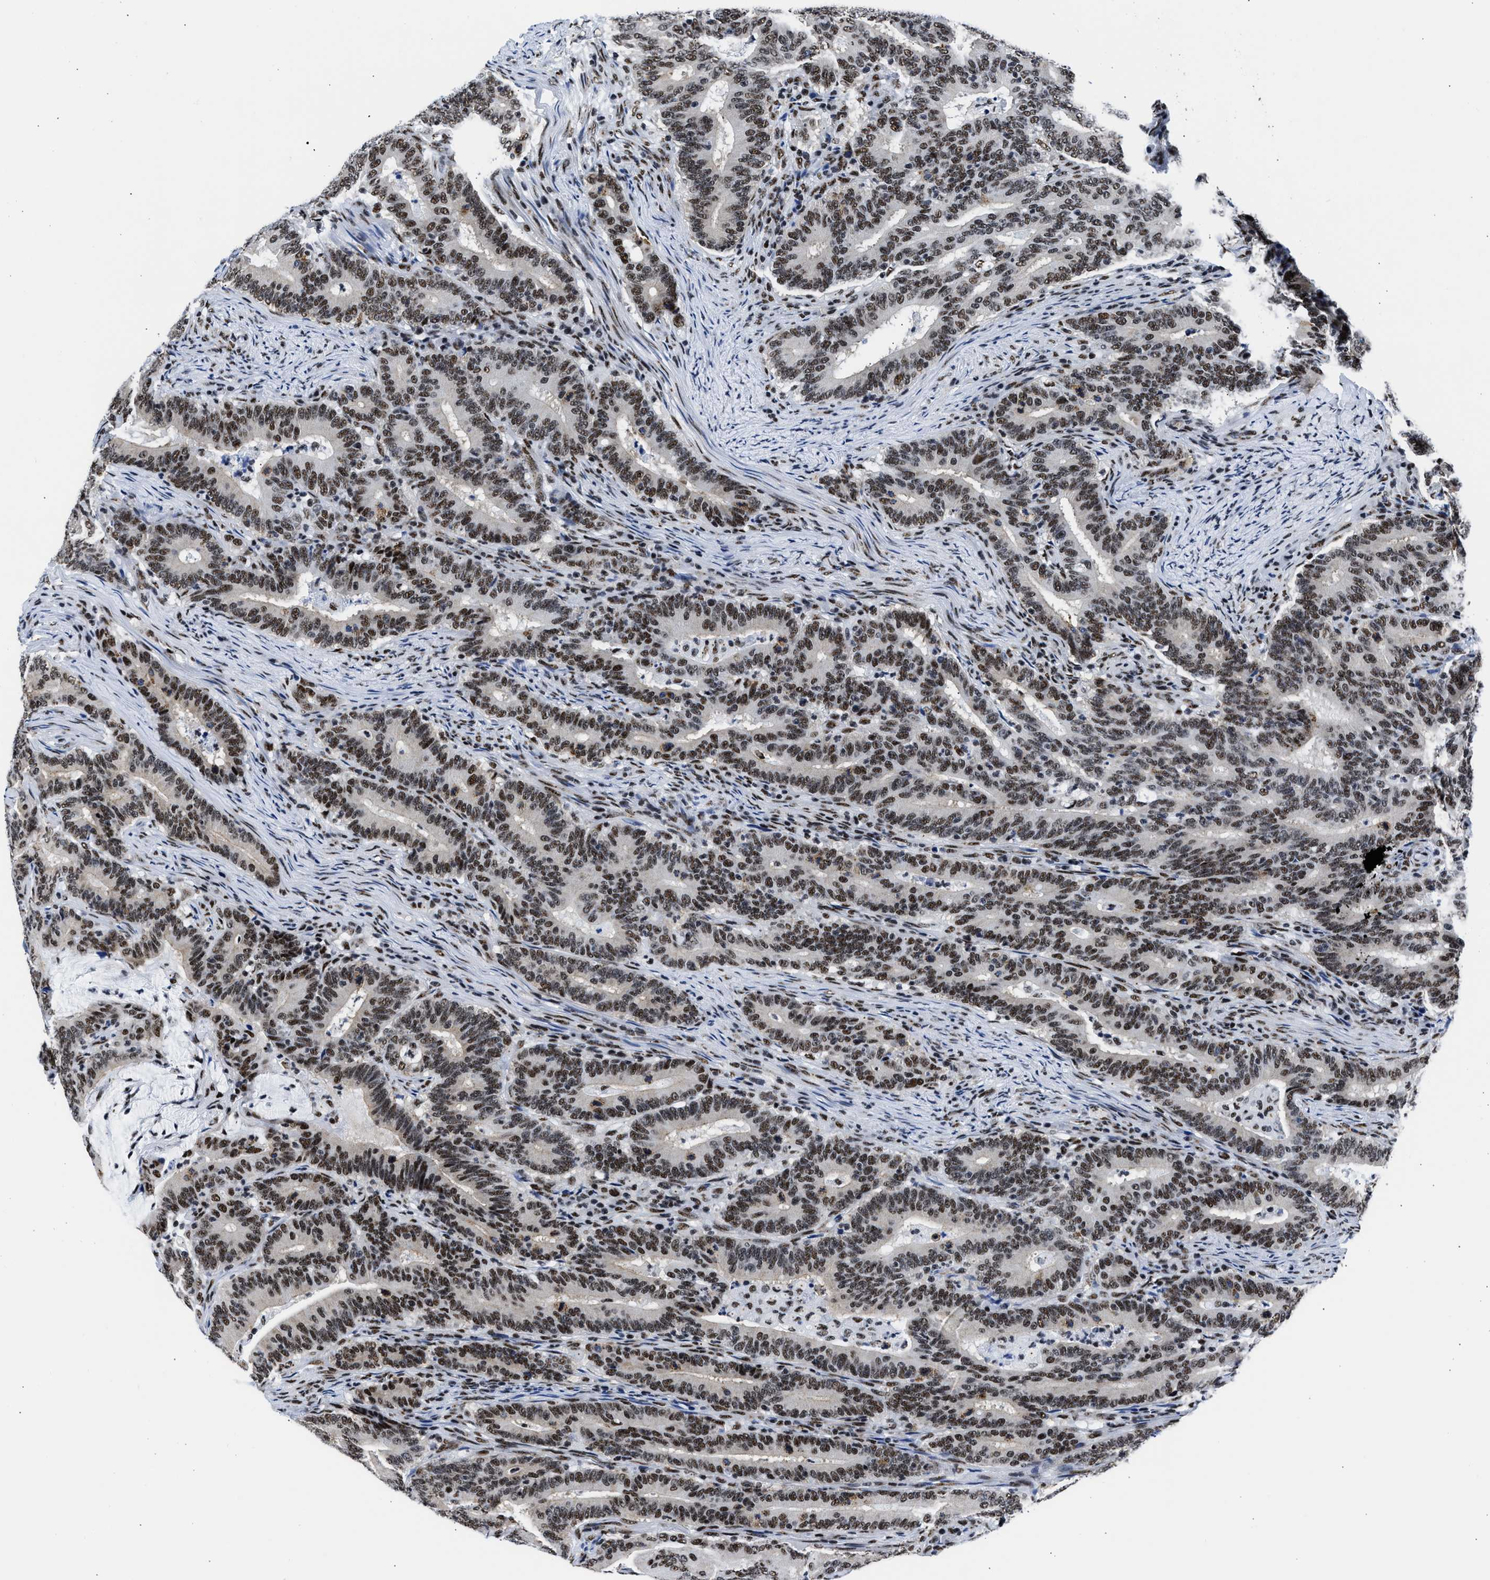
{"staining": {"intensity": "moderate", "quantity": ">75%", "location": "nuclear"}, "tissue": "colorectal cancer", "cell_type": "Tumor cells", "image_type": "cancer", "snomed": [{"axis": "morphology", "description": "Adenocarcinoma, NOS"}, {"axis": "topography", "description": "Colon"}], "caption": "A medium amount of moderate nuclear expression is seen in approximately >75% of tumor cells in colorectal adenocarcinoma tissue.", "gene": "RBM8A", "patient": {"sex": "female", "age": 66}}